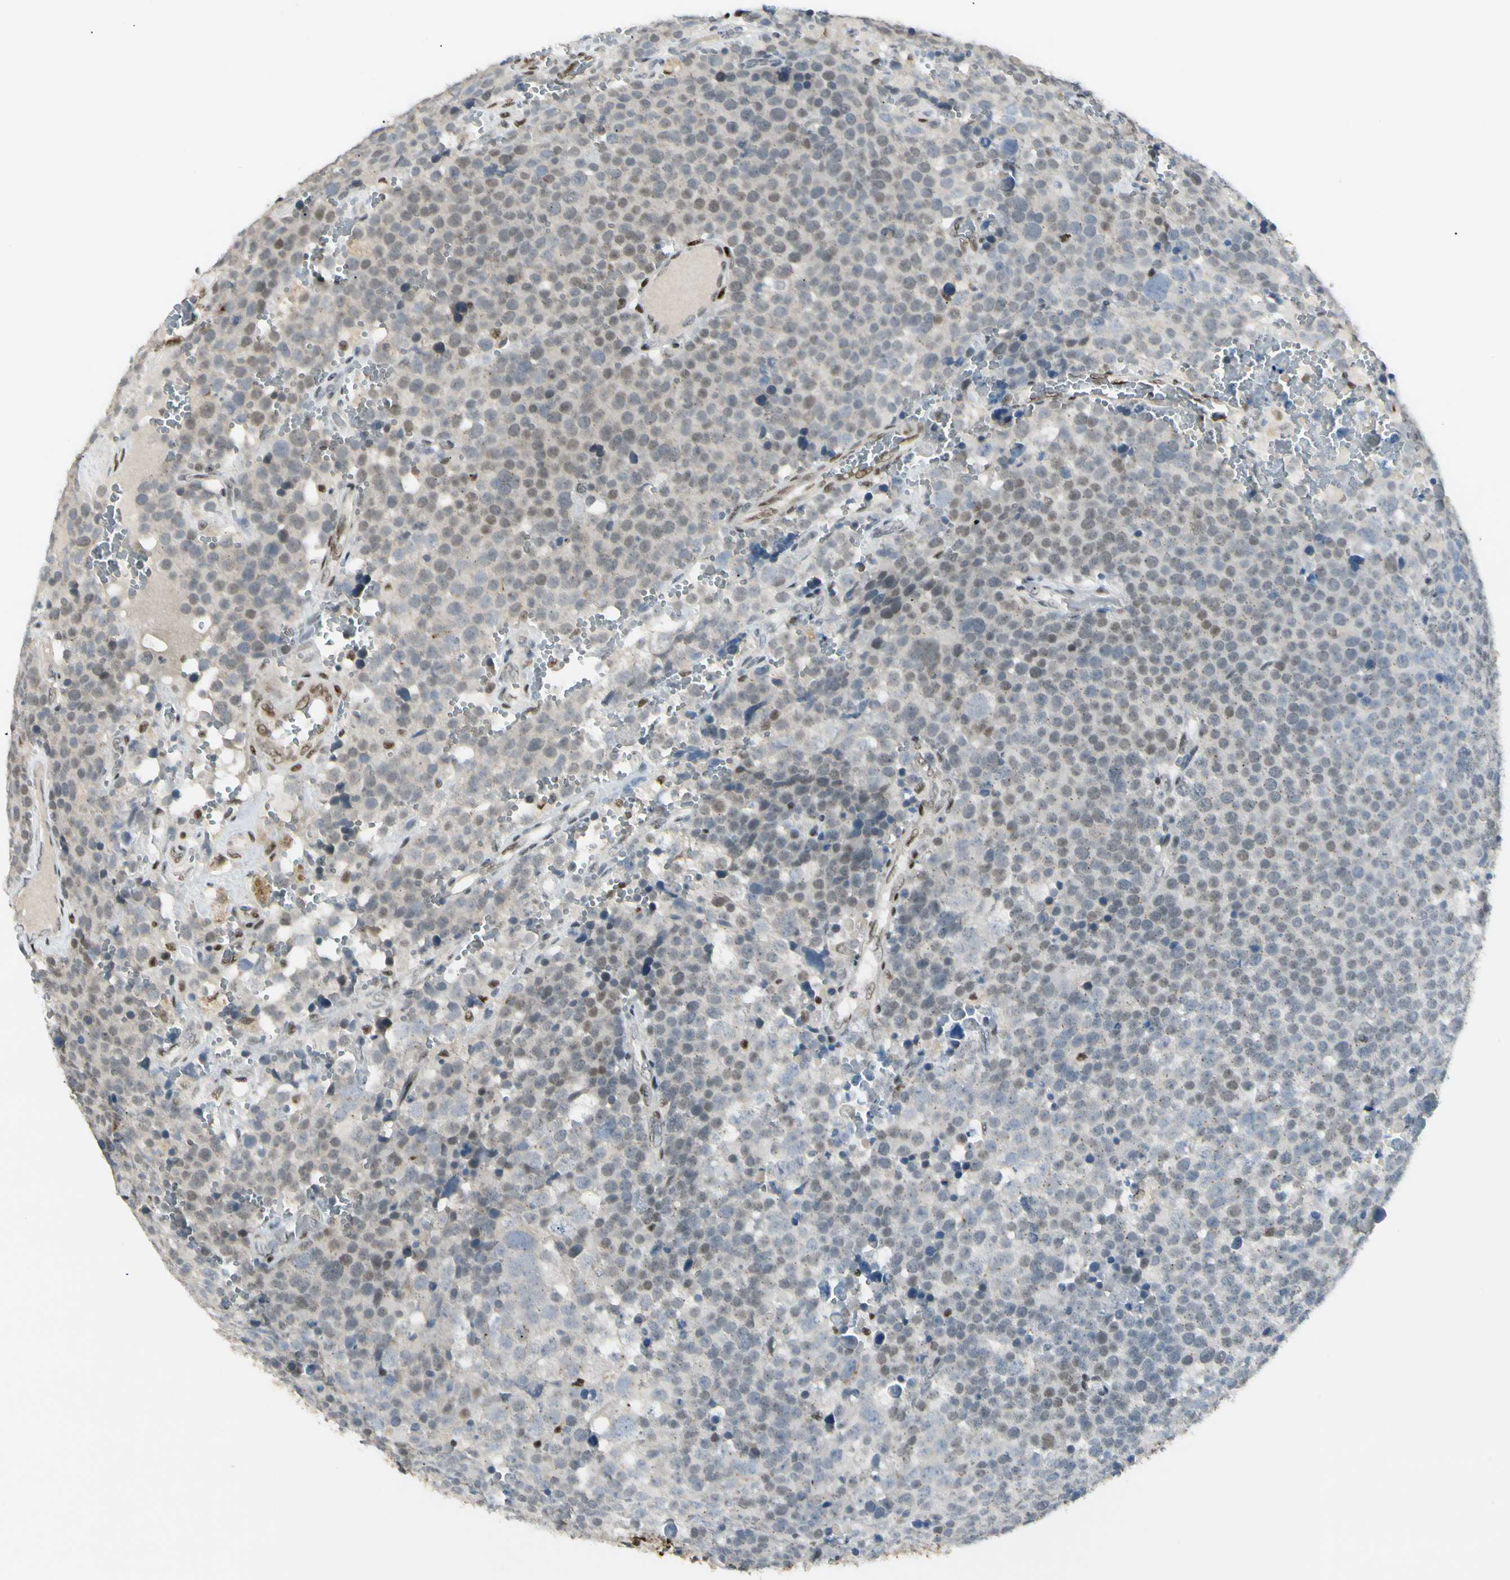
{"staining": {"intensity": "weak", "quantity": "25%-75%", "location": "nuclear"}, "tissue": "testis cancer", "cell_type": "Tumor cells", "image_type": "cancer", "snomed": [{"axis": "morphology", "description": "Seminoma, NOS"}, {"axis": "topography", "description": "Testis"}], "caption": "Tumor cells demonstrate low levels of weak nuclear positivity in about 25%-75% of cells in human testis cancer (seminoma).", "gene": "ATXN1", "patient": {"sex": "male", "age": 71}}